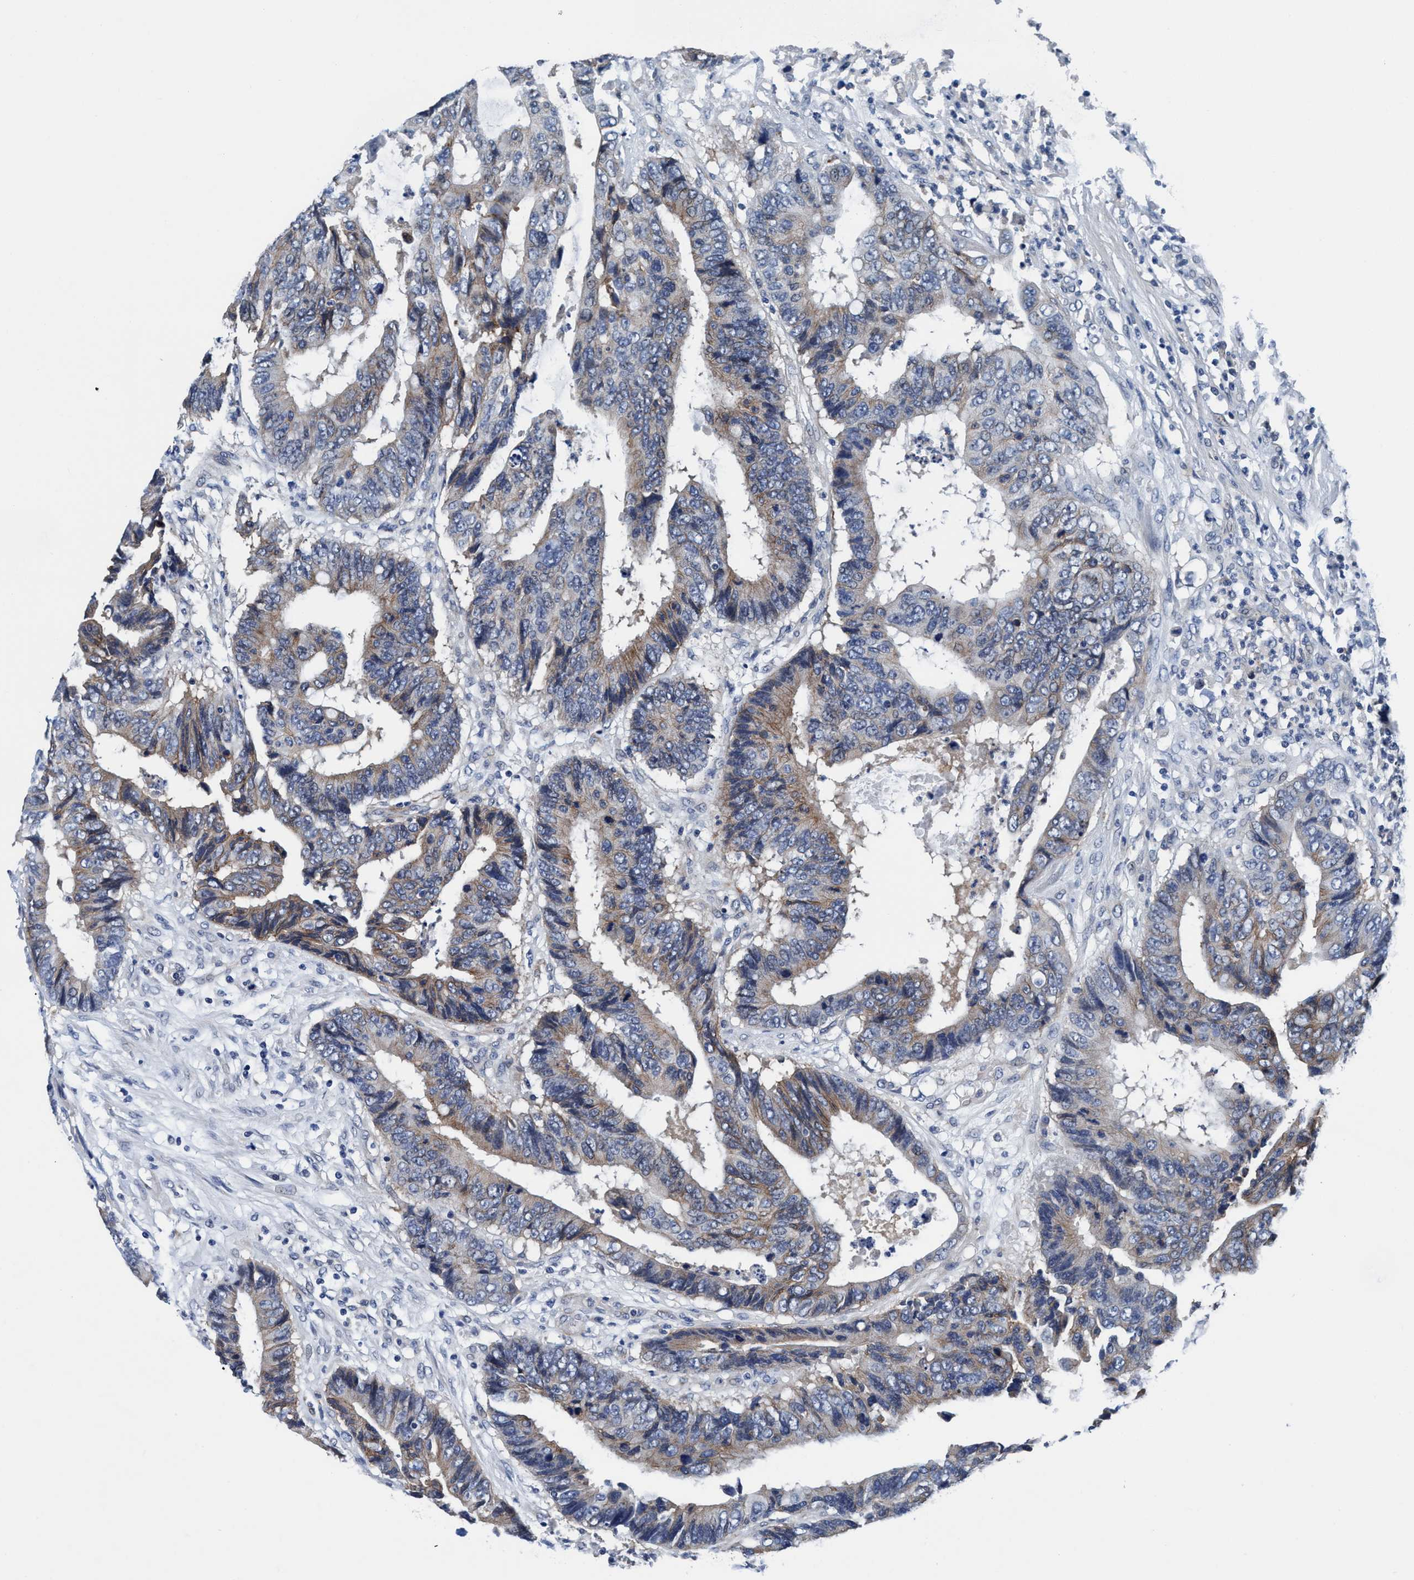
{"staining": {"intensity": "moderate", "quantity": "25%-75%", "location": "cytoplasmic/membranous"}, "tissue": "colorectal cancer", "cell_type": "Tumor cells", "image_type": "cancer", "snomed": [{"axis": "morphology", "description": "Adenocarcinoma, NOS"}, {"axis": "topography", "description": "Rectum"}], "caption": "Colorectal cancer (adenocarcinoma) stained with immunohistochemistry (IHC) reveals moderate cytoplasmic/membranous positivity in approximately 25%-75% of tumor cells. (Stains: DAB in brown, nuclei in blue, Microscopy: brightfield microscopy at high magnification).", "gene": "TMEM94", "patient": {"sex": "male", "age": 84}}